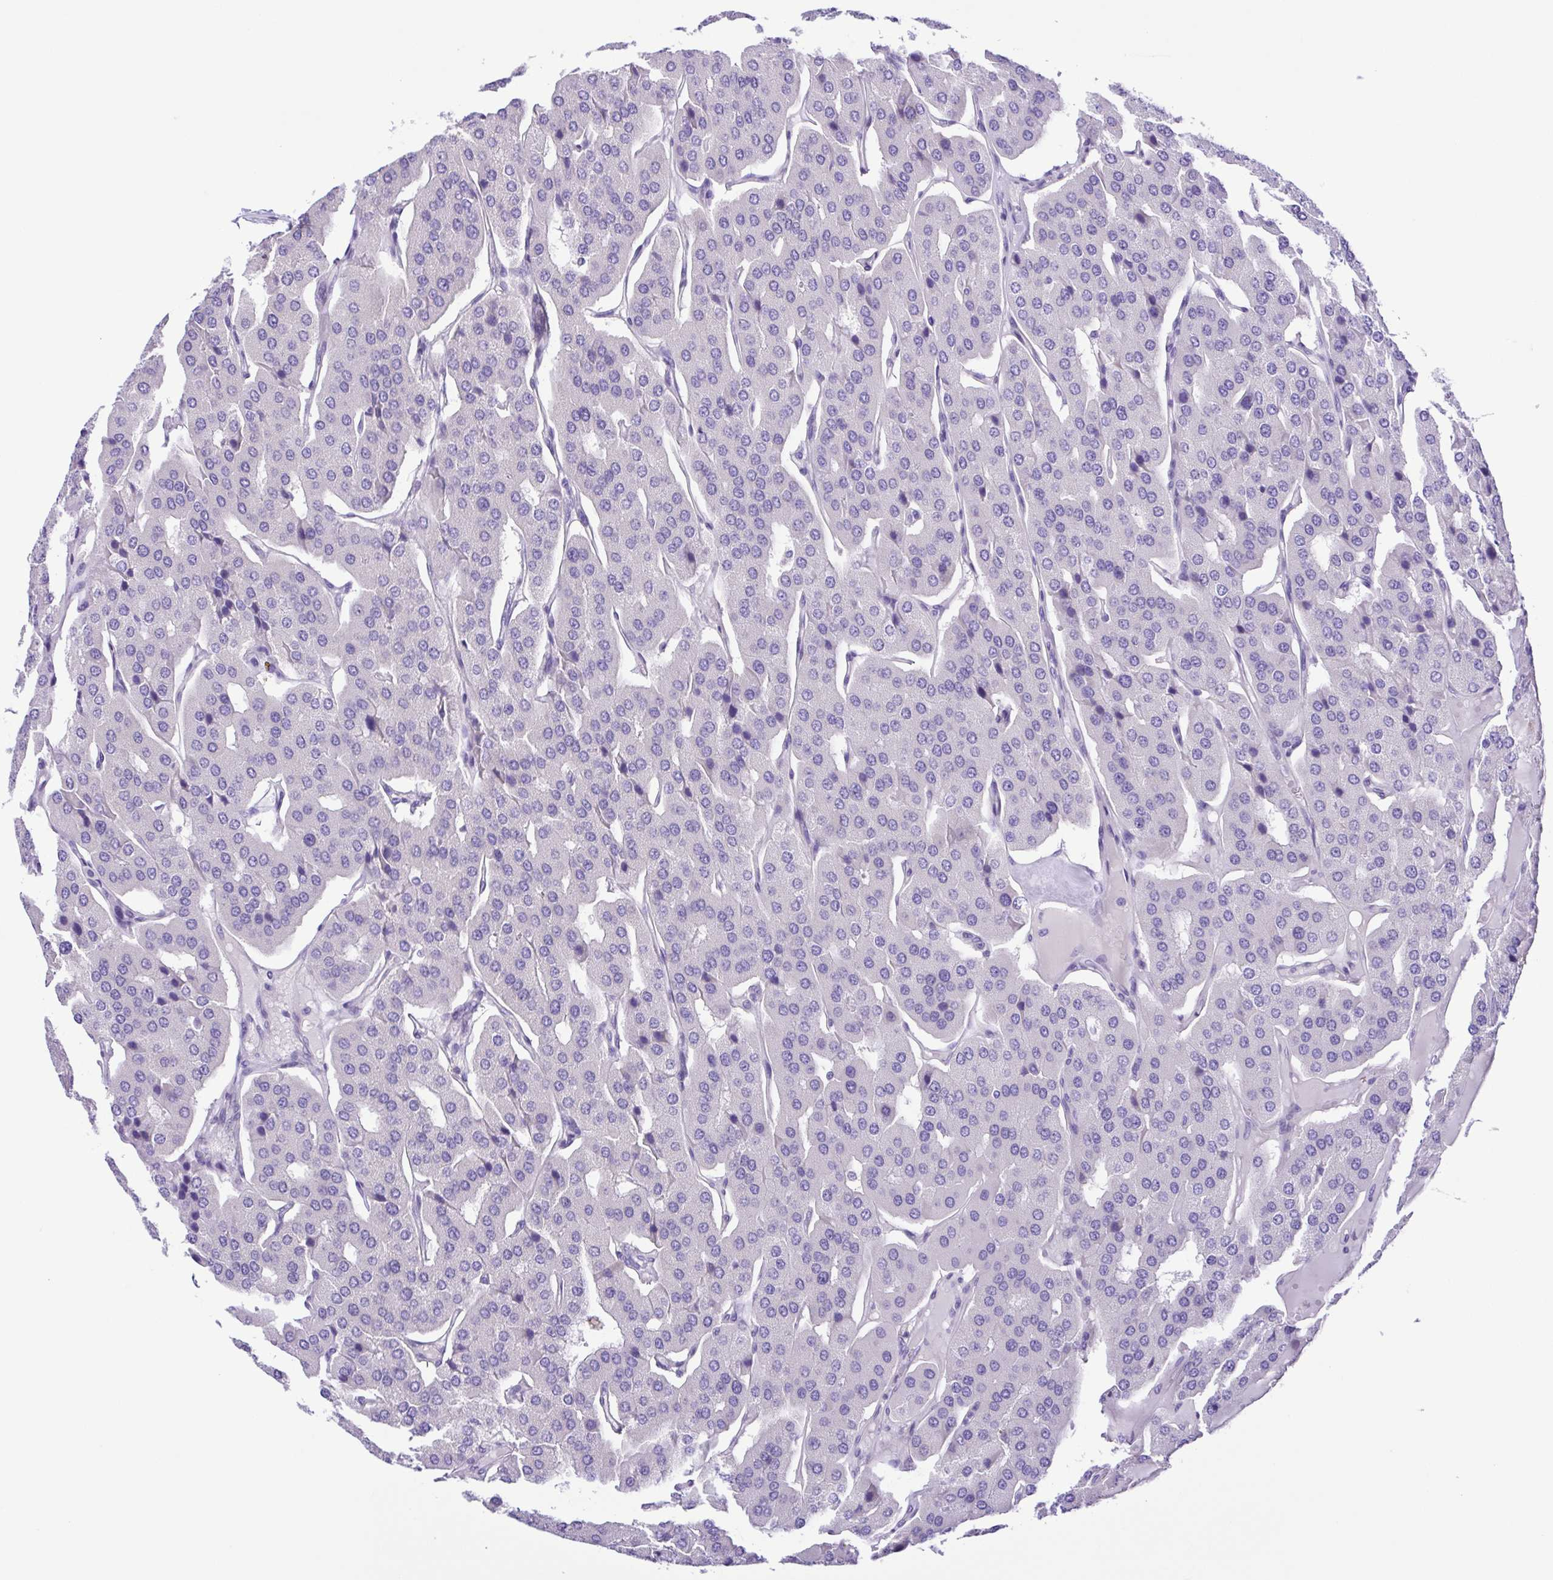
{"staining": {"intensity": "negative", "quantity": "none", "location": "none"}, "tissue": "parathyroid gland", "cell_type": "Glandular cells", "image_type": "normal", "snomed": [{"axis": "morphology", "description": "Normal tissue, NOS"}, {"axis": "morphology", "description": "Adenoma, NOS"}, {"axis": "topography", "description": "Parathyroid gland"}], "caption": "An immunohistochemistry image of benign parathyroid gland is shown. There is no staining in glandular cells of parathyroid gland. (DAB (3,3'-diaminobenzidine) immunohistochemistry with hematoxylin counter stain).", "gene": "ISM2", "patient": {"sex": "female", "age": 86}}